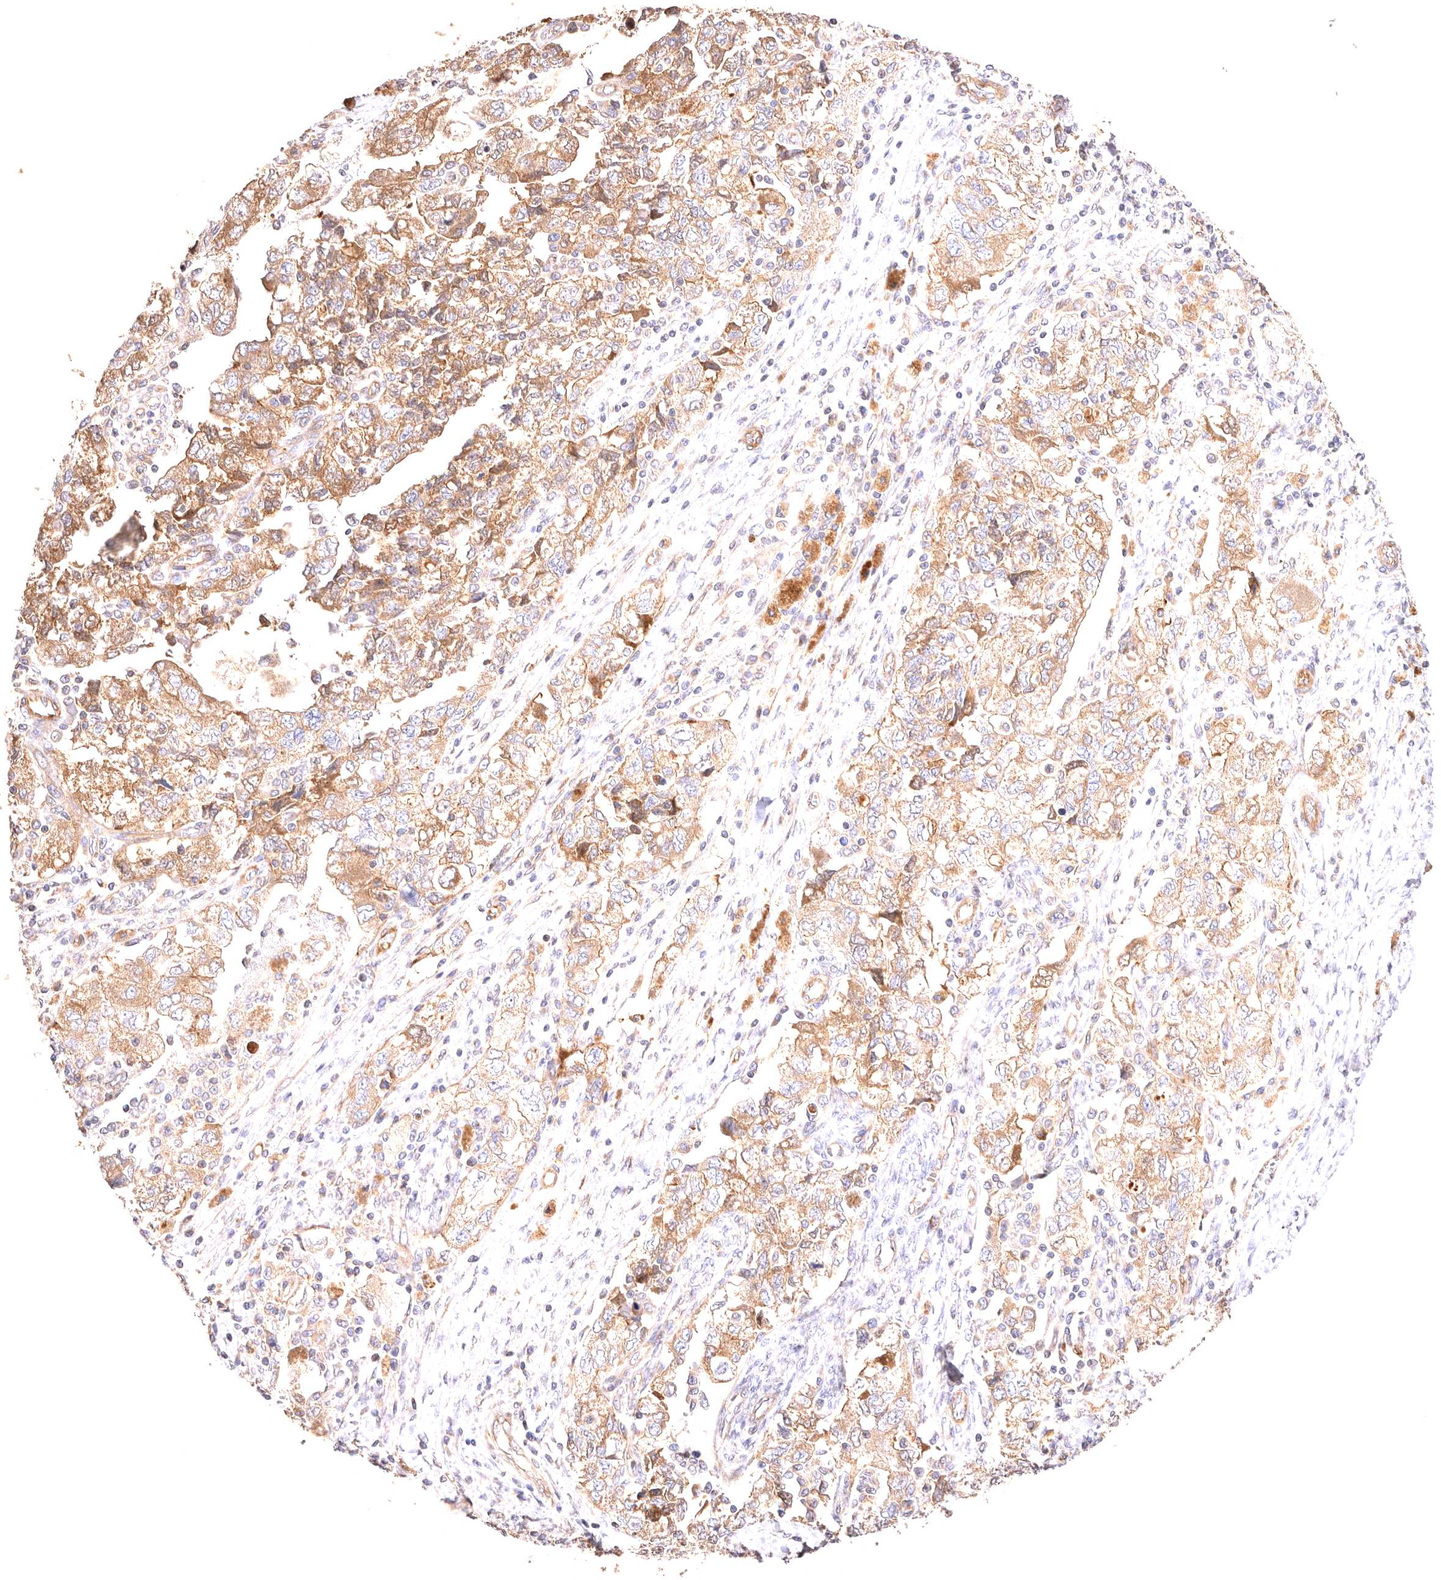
{"staining": {"intensity": "moderate", "quantity": ">75%", "location": "cytoplasmic/membranous"}, "tissue": "ovarian cancer", "cell_type": "Tumor cells", "image_type": "cancer", "snomed": [{"axis": "morphology", "description": "Carcinoma, NOS"}, {"axis": "morphology", "description": "Cystadenocarcinoma, serous, NOS"}, {"axis": "topography", "description": "Ovary"}], "caption": "Tumor cells display moderate cytoplasmic/membranous staining in about >75% of cells in ovarian cancer (serous cystadenocarcinoma). (DAB = brown stain, brightfield microscopy at high magnification).", "gene": "VPS45", "patient": {"sex": "female", "age": 69}}